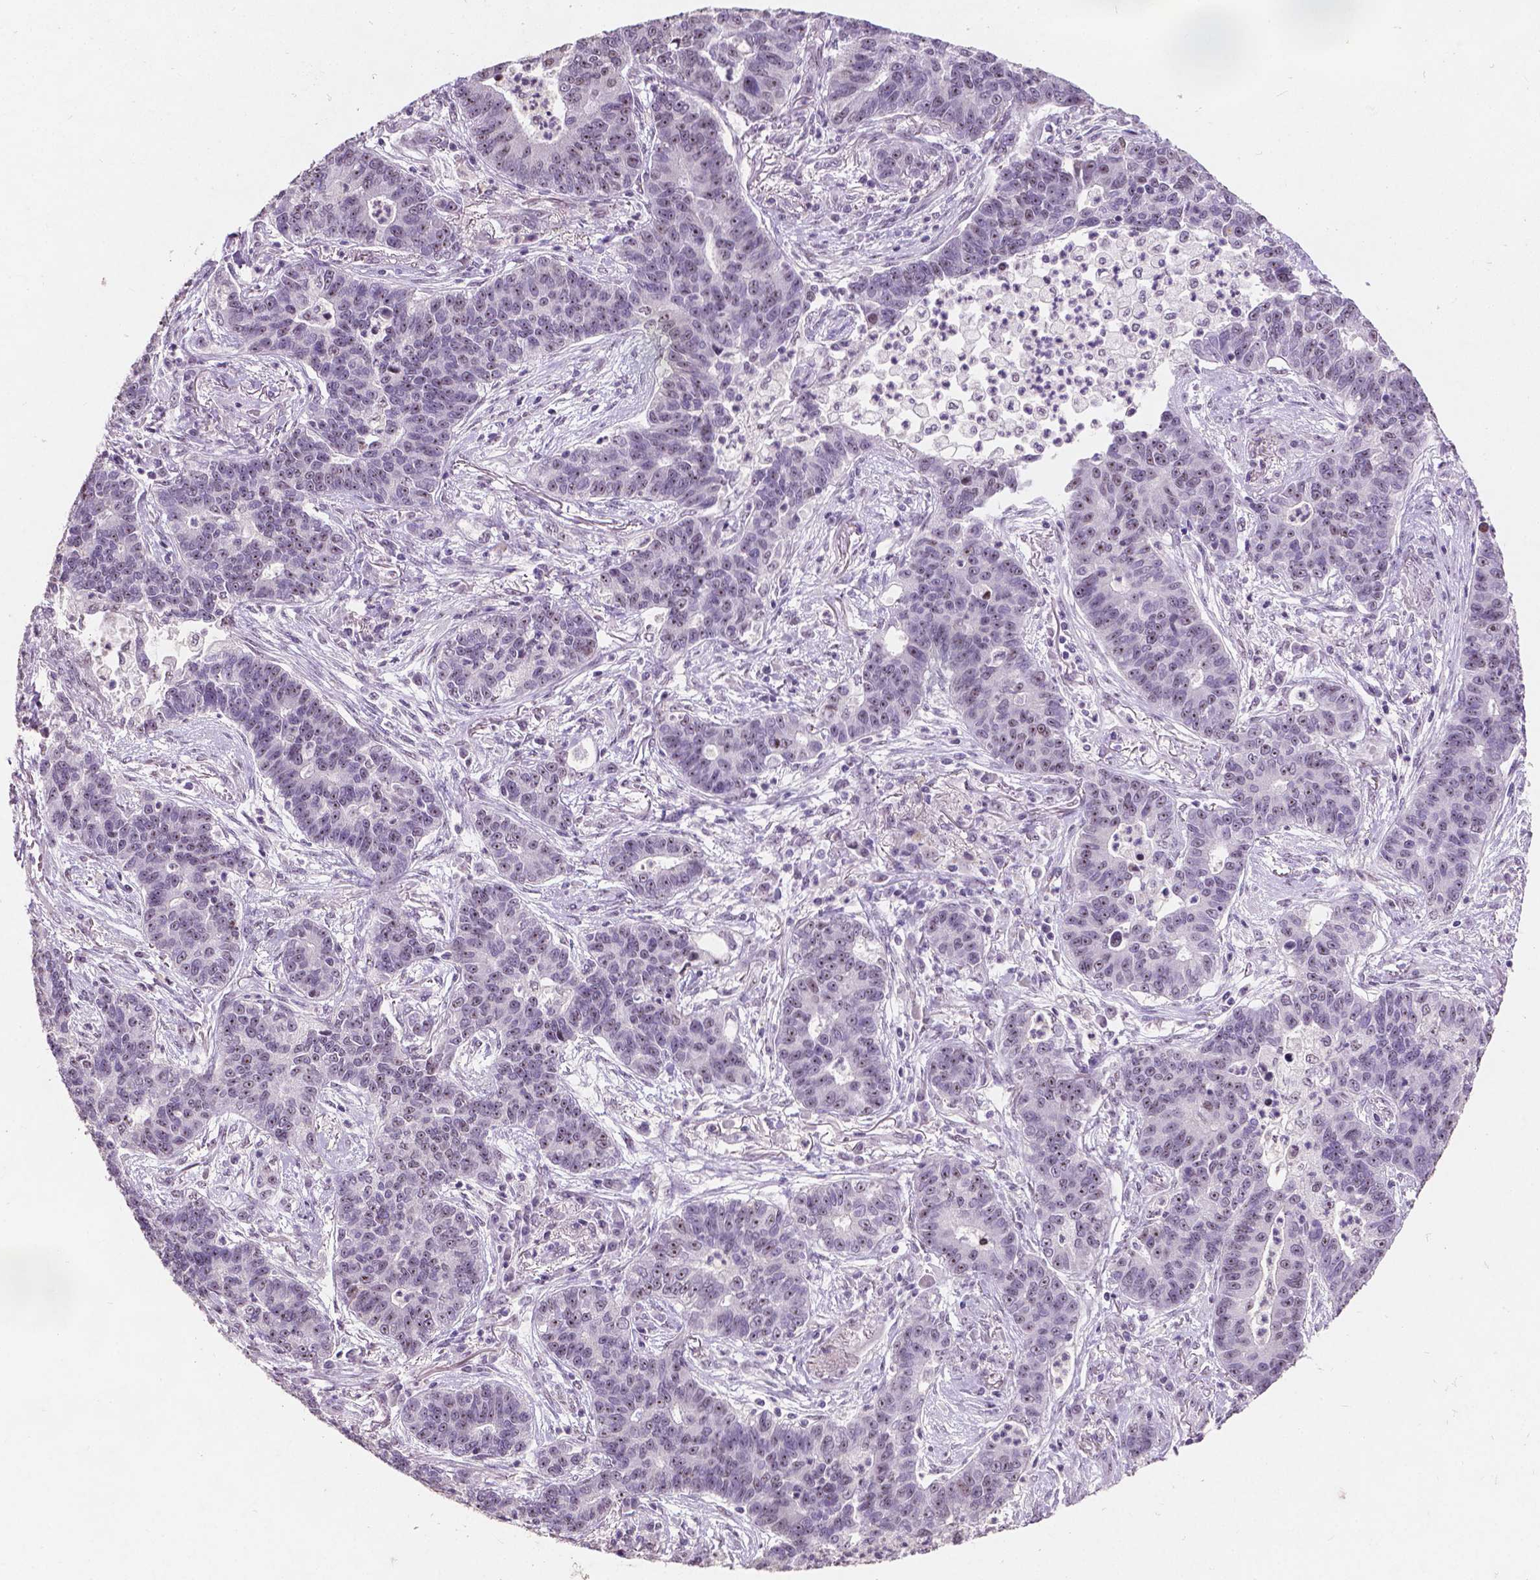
{"staining": {"intensity": "negative", "quantity": "none", "location": "none"}, "tissue": "lung cancer", "cell_type": "Tumor cells", "image_type": "cancer", "snomed": [{"axis": "morphology", "description": "Adenocarcinoma, NOS"}, {"axis": "topography", "description": "Lung"}], "caption": "Tumor cells are negative for protein expression in human adenocarcinoma (lung).", "gene": "COIL", "patient": {"sex": "female", "age": 57}}